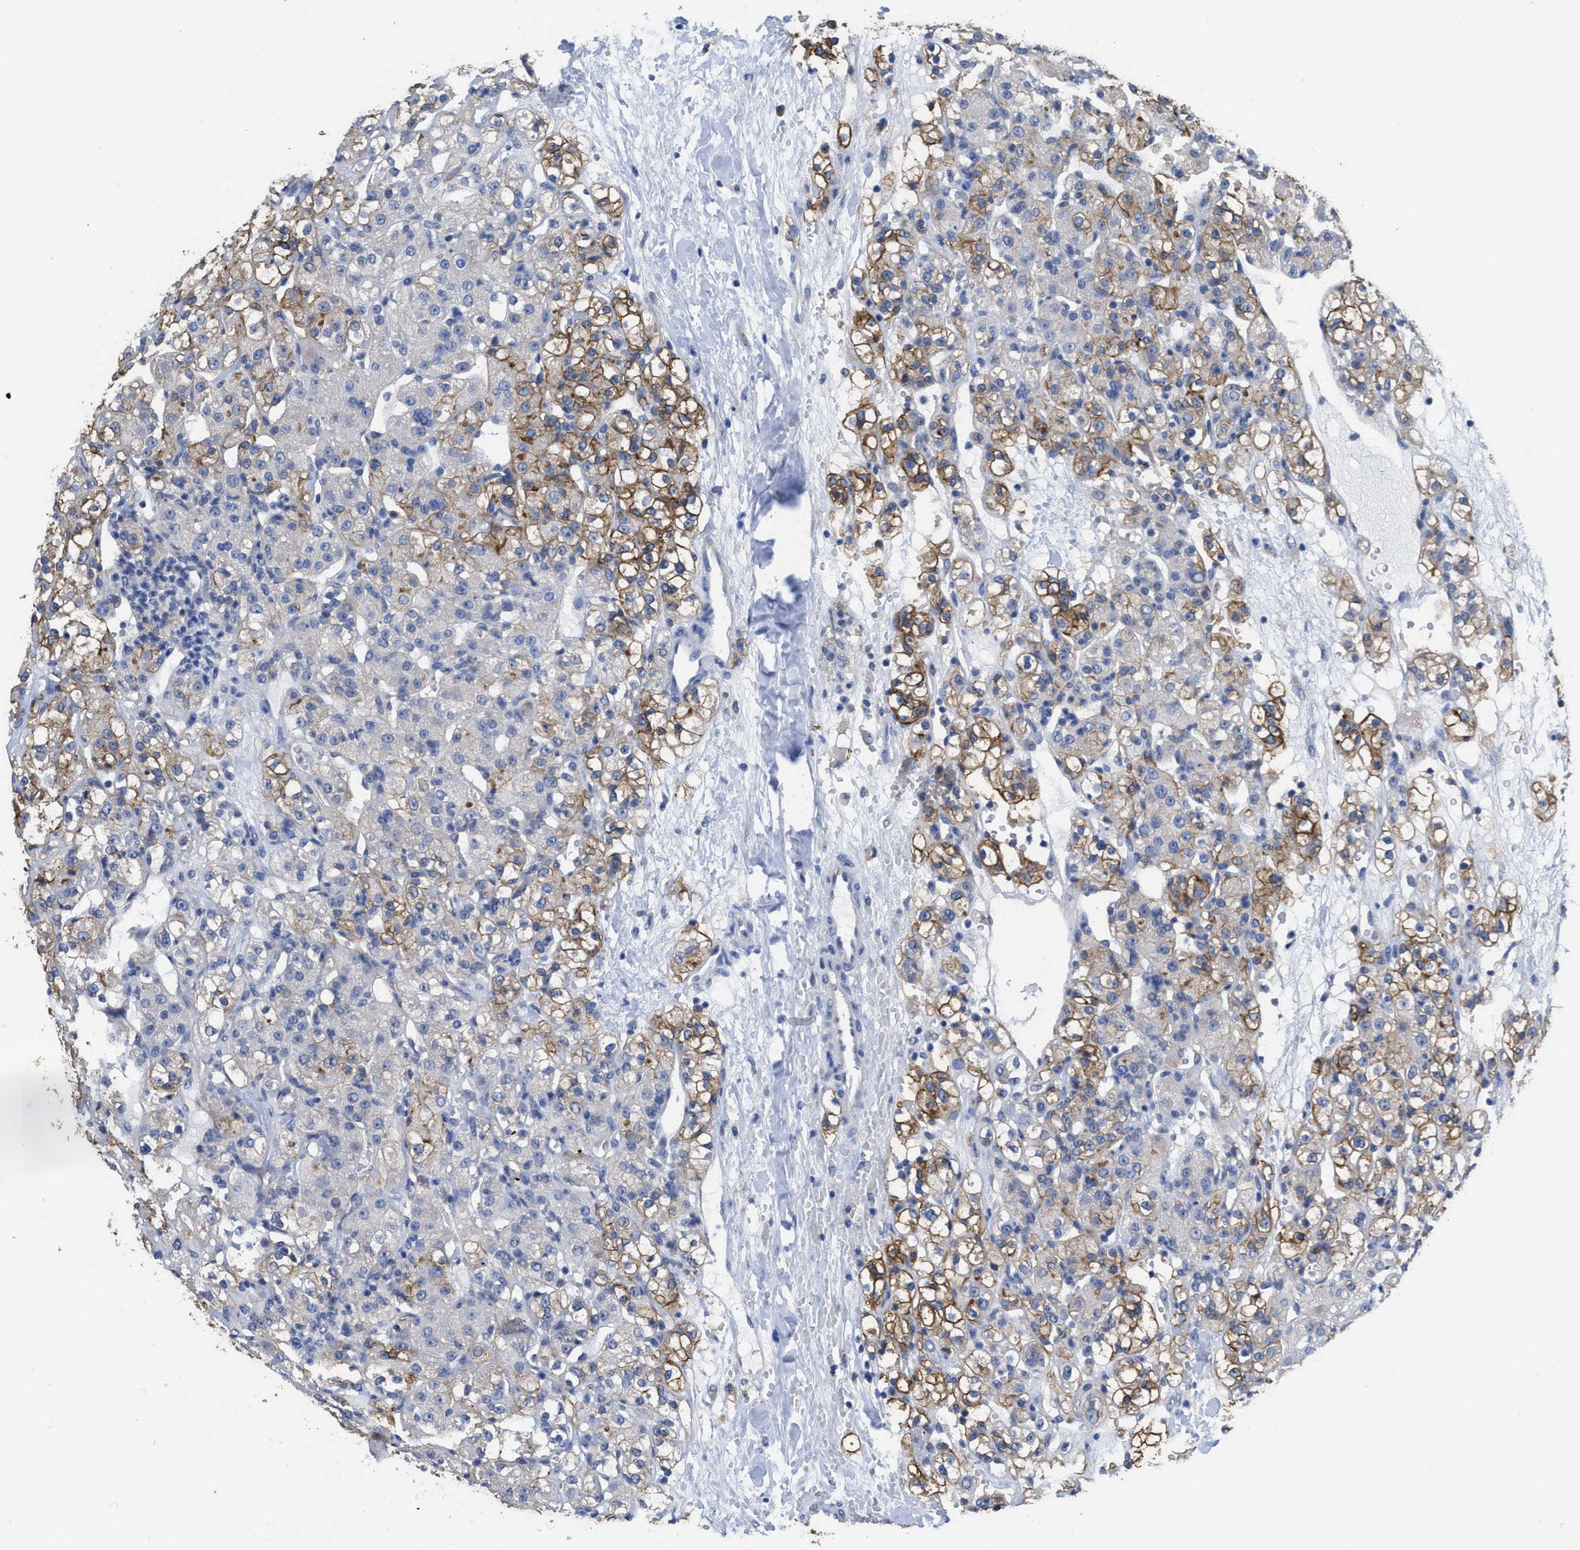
{"staining": {"intensity": "moderate", "quantity": "25%-75%", "location": "cytoplasmic/membranous"}, "tissue": "renal cancer", "cell_type": "Tumor cells", "image_type": "cancer", "snomed": [{"axis": "morphology", "description": "Normal tissue, NOS"}, {"axis": "morphology", "description": "Adenocarcinoma, NOS"}, {"axis": "topography", "description": "Kidney"}], "caption": "The image reveals a brown stain indicating the presence of a protein in the cytoplasmic/membranous of tumor cells in adenocarcinoma (renal). Ihc stains the protein in brown and the nuclei are stained blue.", "gene": "CA9", "patient": {"sex": "male", "age": 61}}